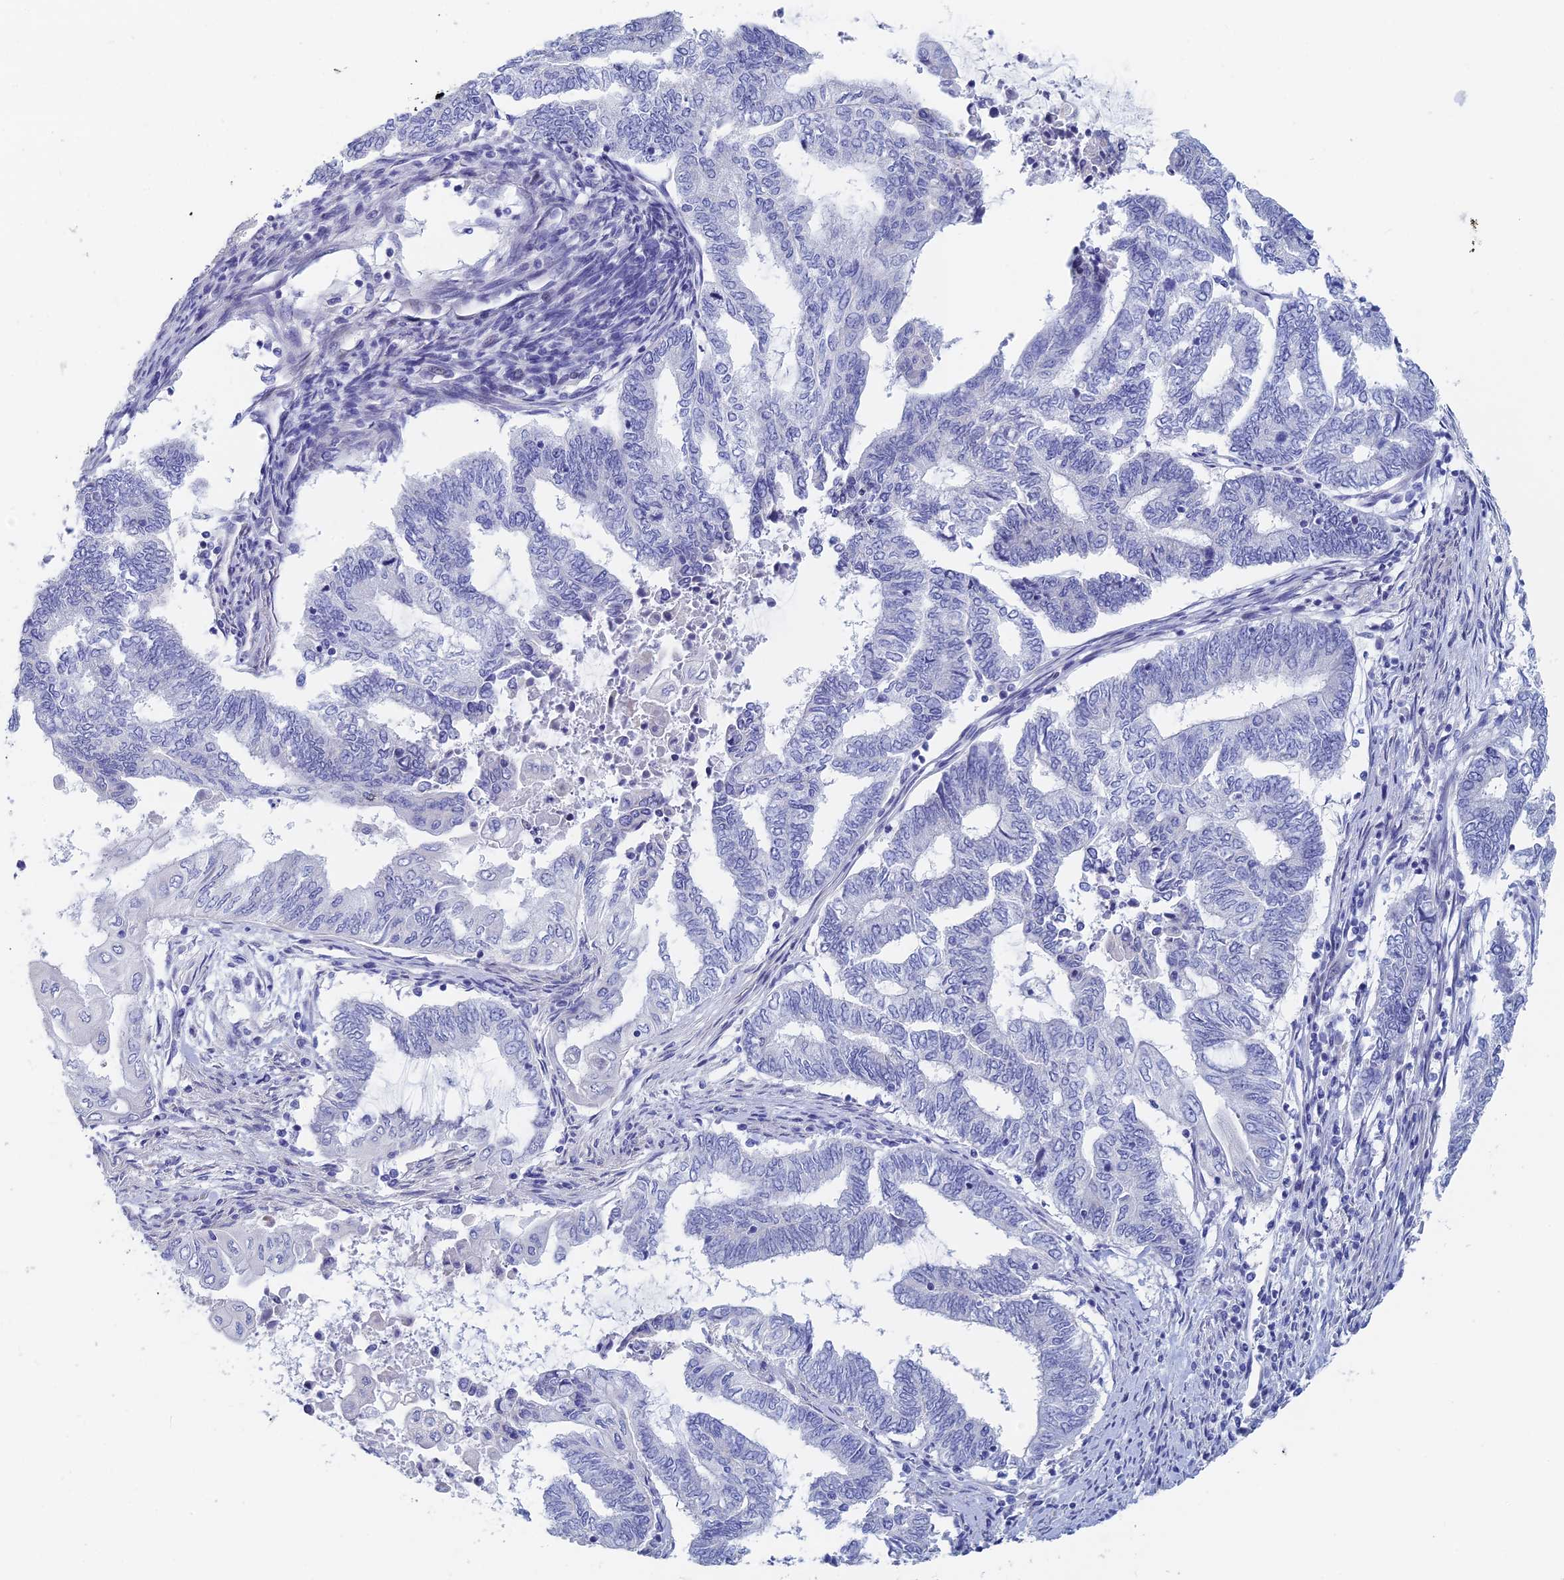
{"staining": {"intensity": "negative", "quantity": "none", "location": "none"}, "tissue": "endometrial cancer", "cell_type": "Tumor cells", "image_type": "cancer", "snomed": [{"axis": "morphology", "description": "Adenocarcinoma, NOS"}, {"axis": "topography", "description": "Uterus"}, {"axis": "topography", "description": "Endometrium"}], "caption": "A histopathology image of human endometrial adenocarcinoma is negative for staining in tumor cells.", "gene": "DRGX", "patient": {"sex": "female", "age": 70}}